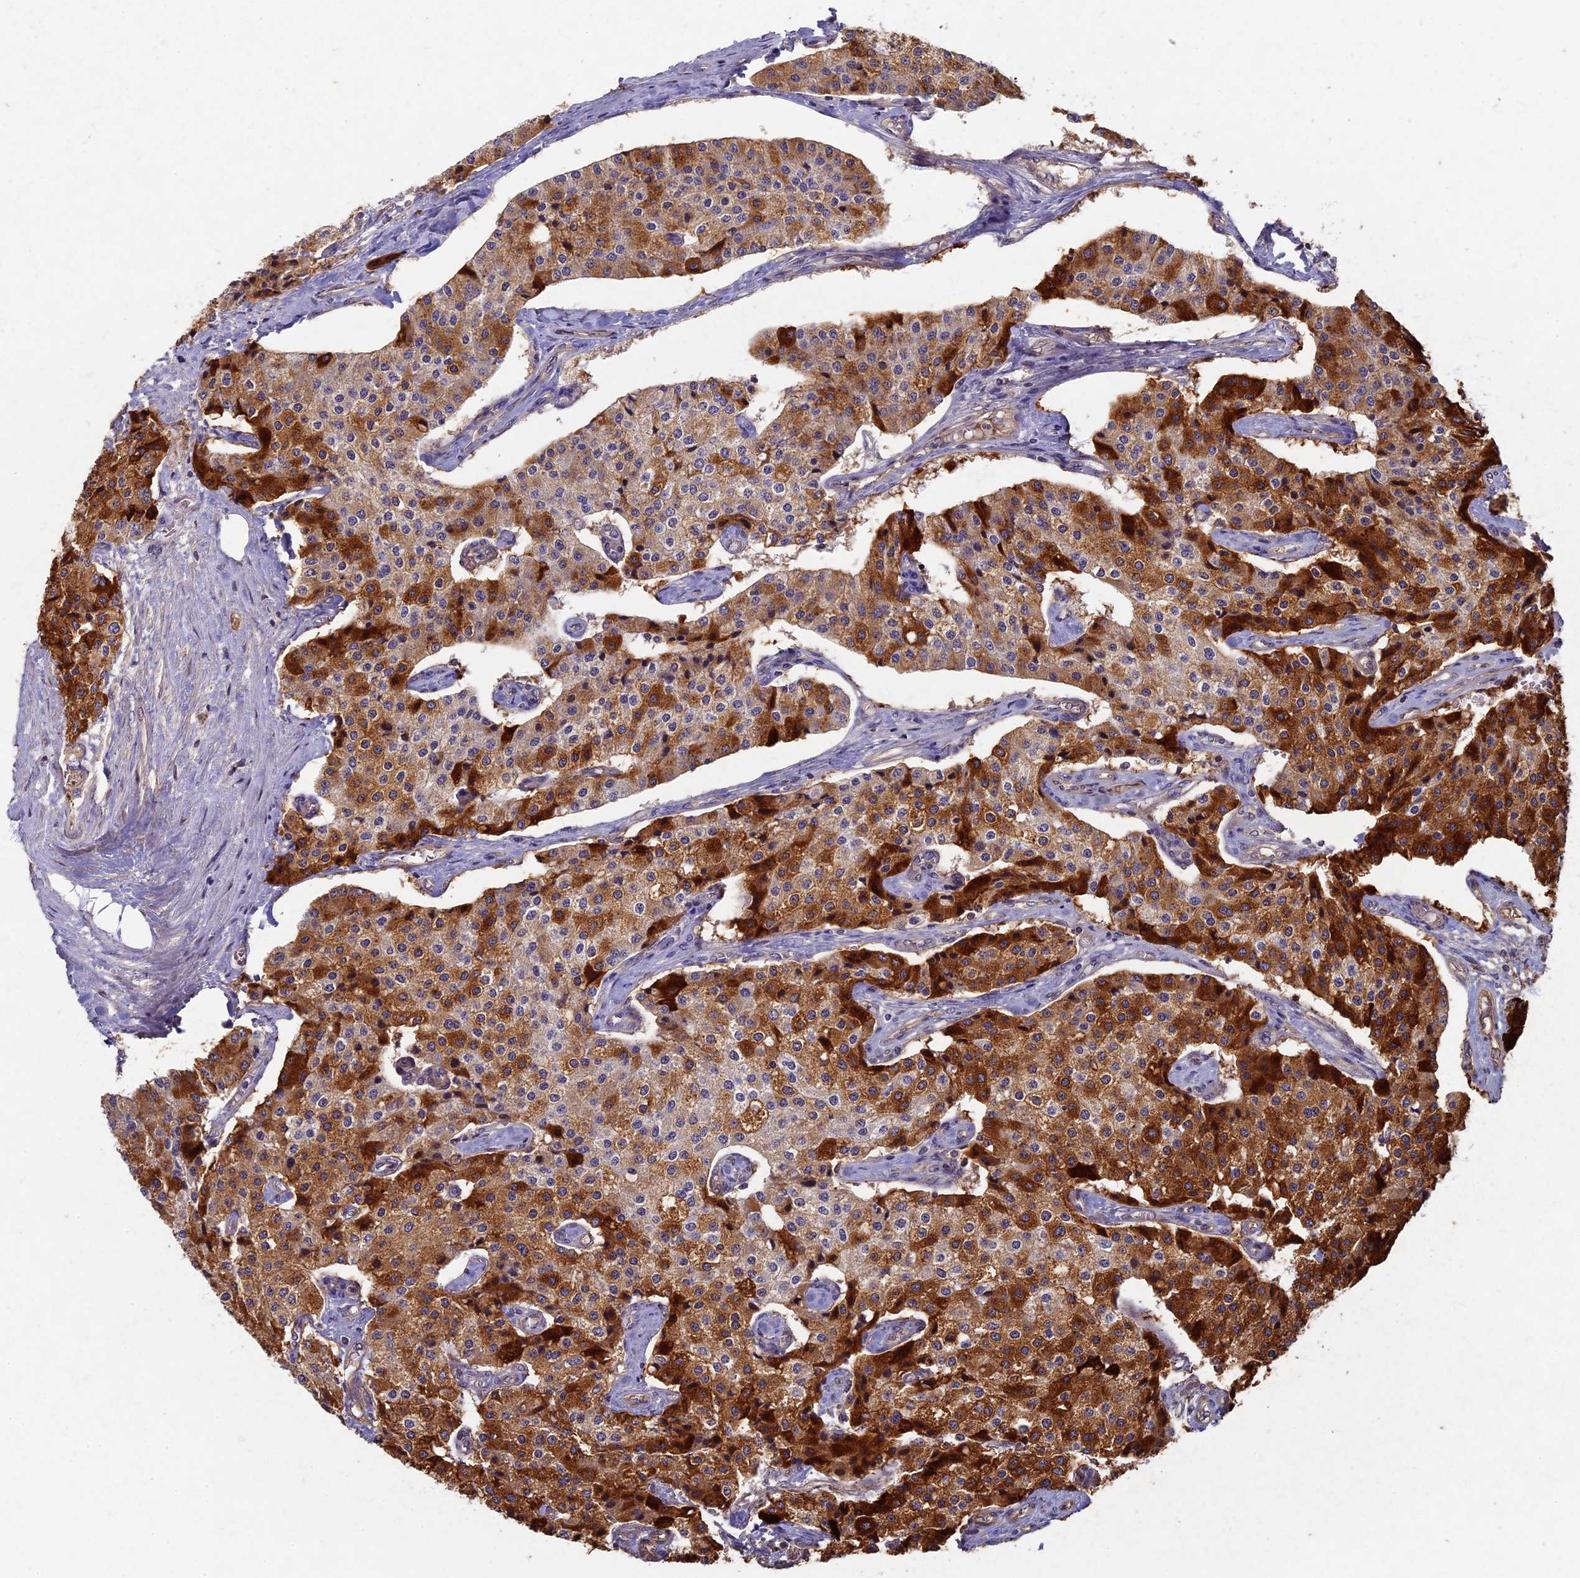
{"staining": {"intensity": "strong", "quantity": "25%-75%", "location": "cytoplasmic/membranous"}, "tissue": "carcinoid", "cell_type": "Tumor cells", "image_type": "cancer", "snomed": [{"axis": "morphology", "description": "Carcinoid, malignant, NOS"}, {"axis": "topography", "description": "Colon"}], "caption": "This is an image of immunohistochemistry staining of carcinoid, which shows strong staining in the cytoplasmic/membranous of tumor cells.", "gene": "RSPH3", "patient": {"sex": "female", "age": 52}}